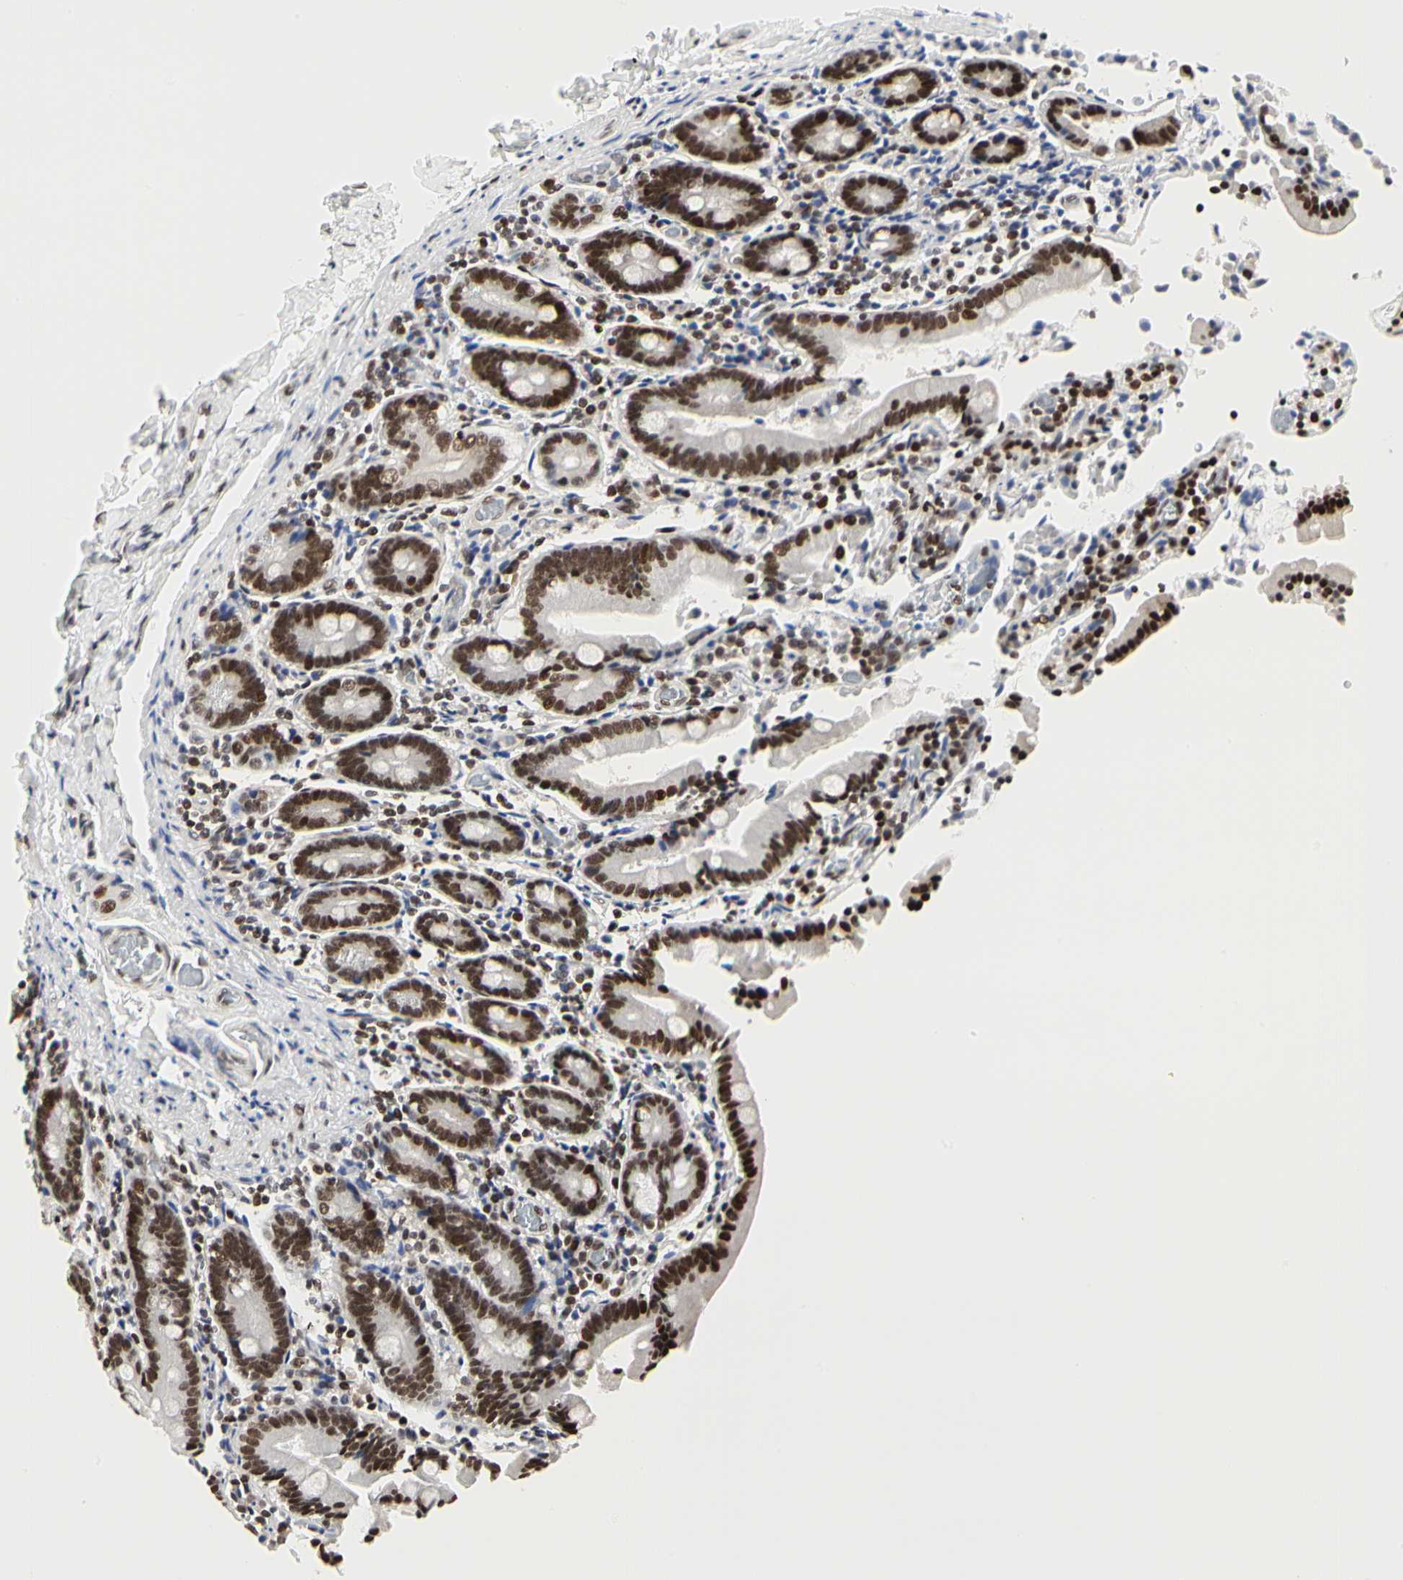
{"staining": {"intensity": "strong", "quantity": ">75%", "location": "nuclear"}, "tissue": "duodenum", "cell_type": "Glandular cells", "image_type": "normal", "snomed": [{"axis": "morphology", "description": "Normal tissue, NOS"}, {"axis": "topography", "description": "Duodenum"}], "caption": "Brown immunohistochemical staining in normal duodenum exhibits strong nuclear expression in about >75% of glandular cells. The staining was performed using DAB (3,3'-diaminobenzidine) to visualize the protein expression in brown, while the nuclei were stained in blue with hematoxylin (Magnification: 20x).", "gene": "PRMT3", "patient": {"sex": "female", "age": 53}}